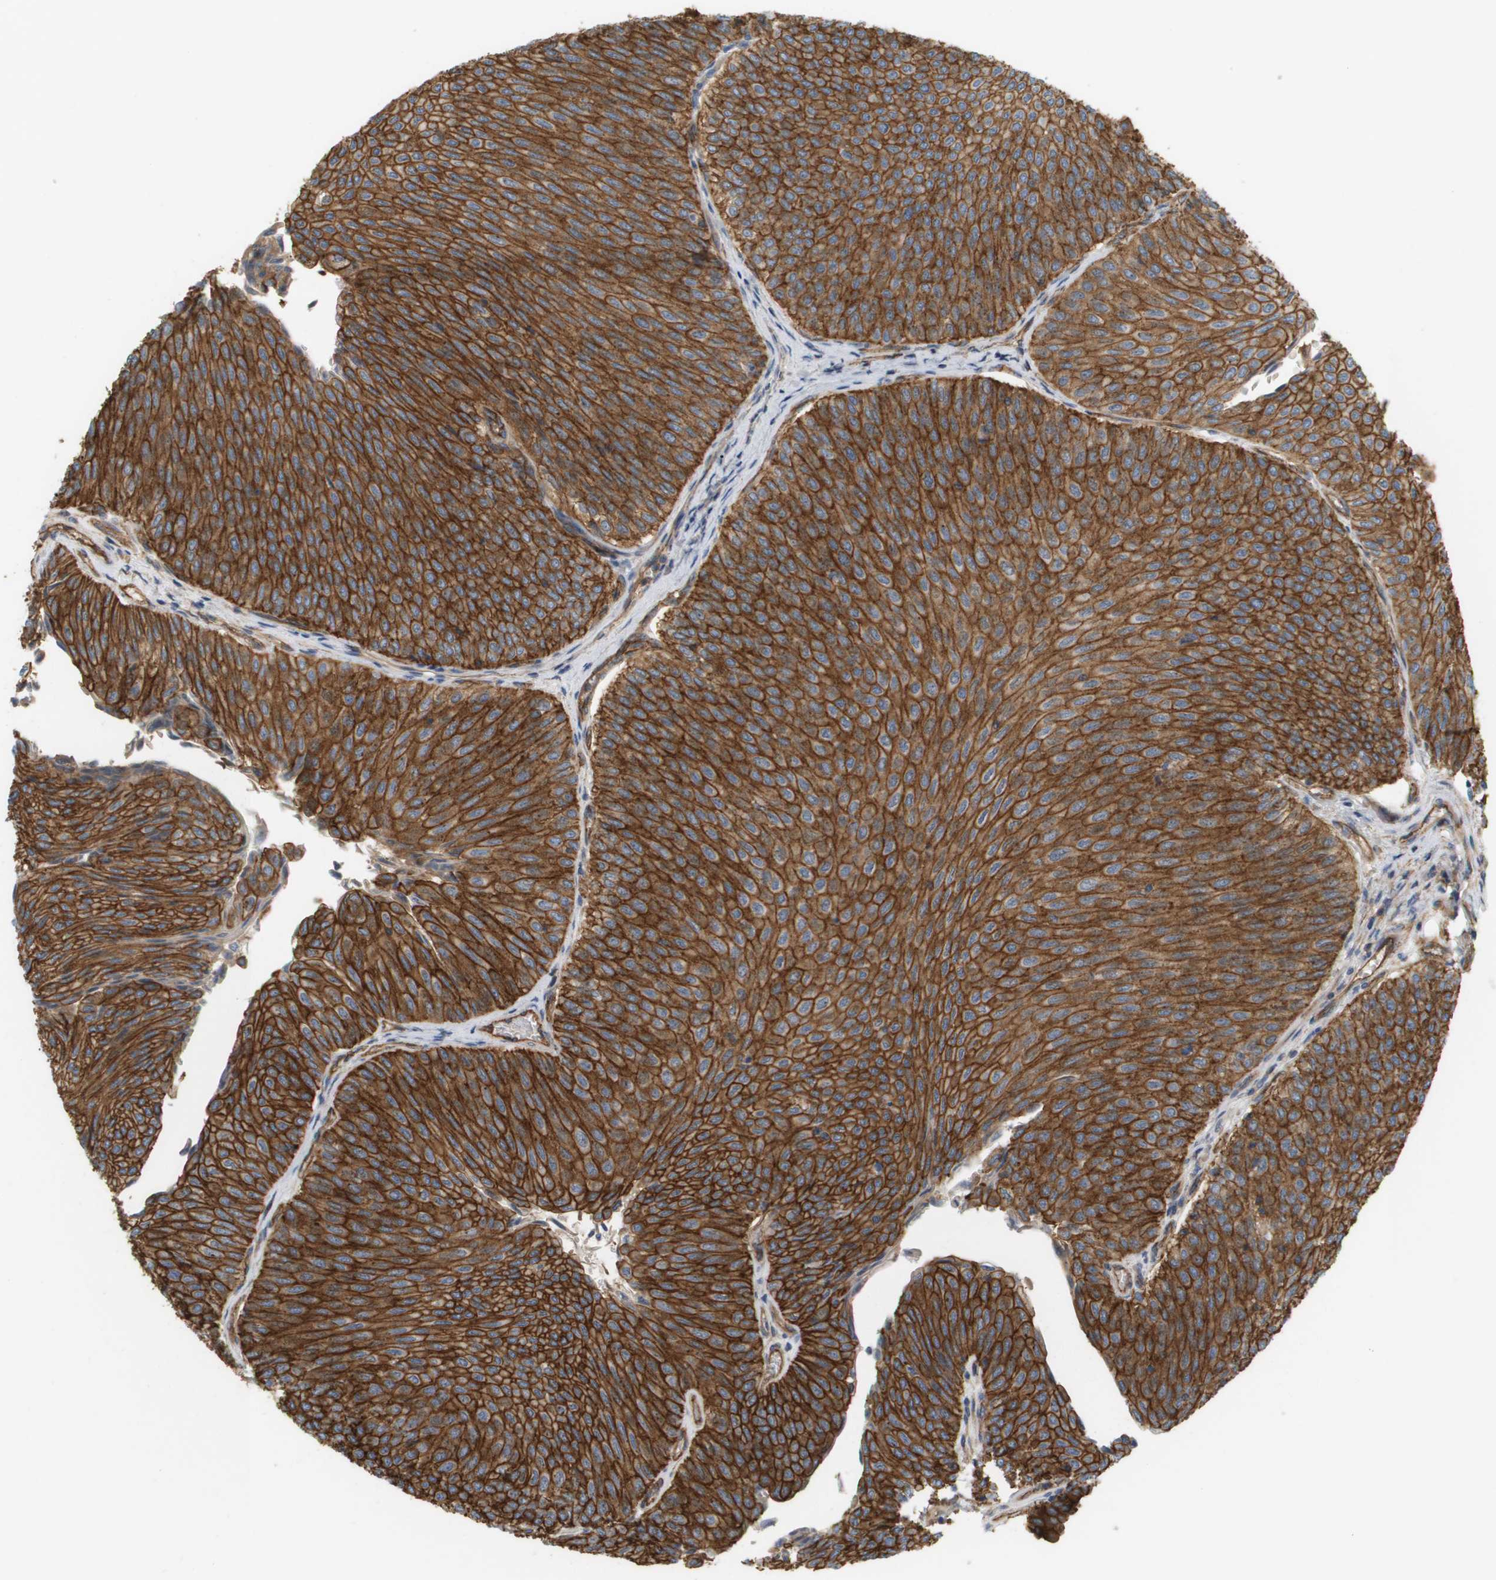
{"staining": {"intensity": "strong", "quantity": ">75%", "location": "cytoplasmic/membranous"}, "tissue": "urothelial cancer", "cell_type": "Tumor cells", "image_type": "cancer", "snomed": [{"axis": "morphology", "description": "Urothelial carcinoma, Low grade"}, {"axis": "topography", "description": "Urinary bladder"}], "caption": "Low-grade urothelial carcinoma stained with a protein marker exhibits strong staining in tumor cells.", "gene": "SGMS2", "patient": {"sex": "male", "age": 78}}